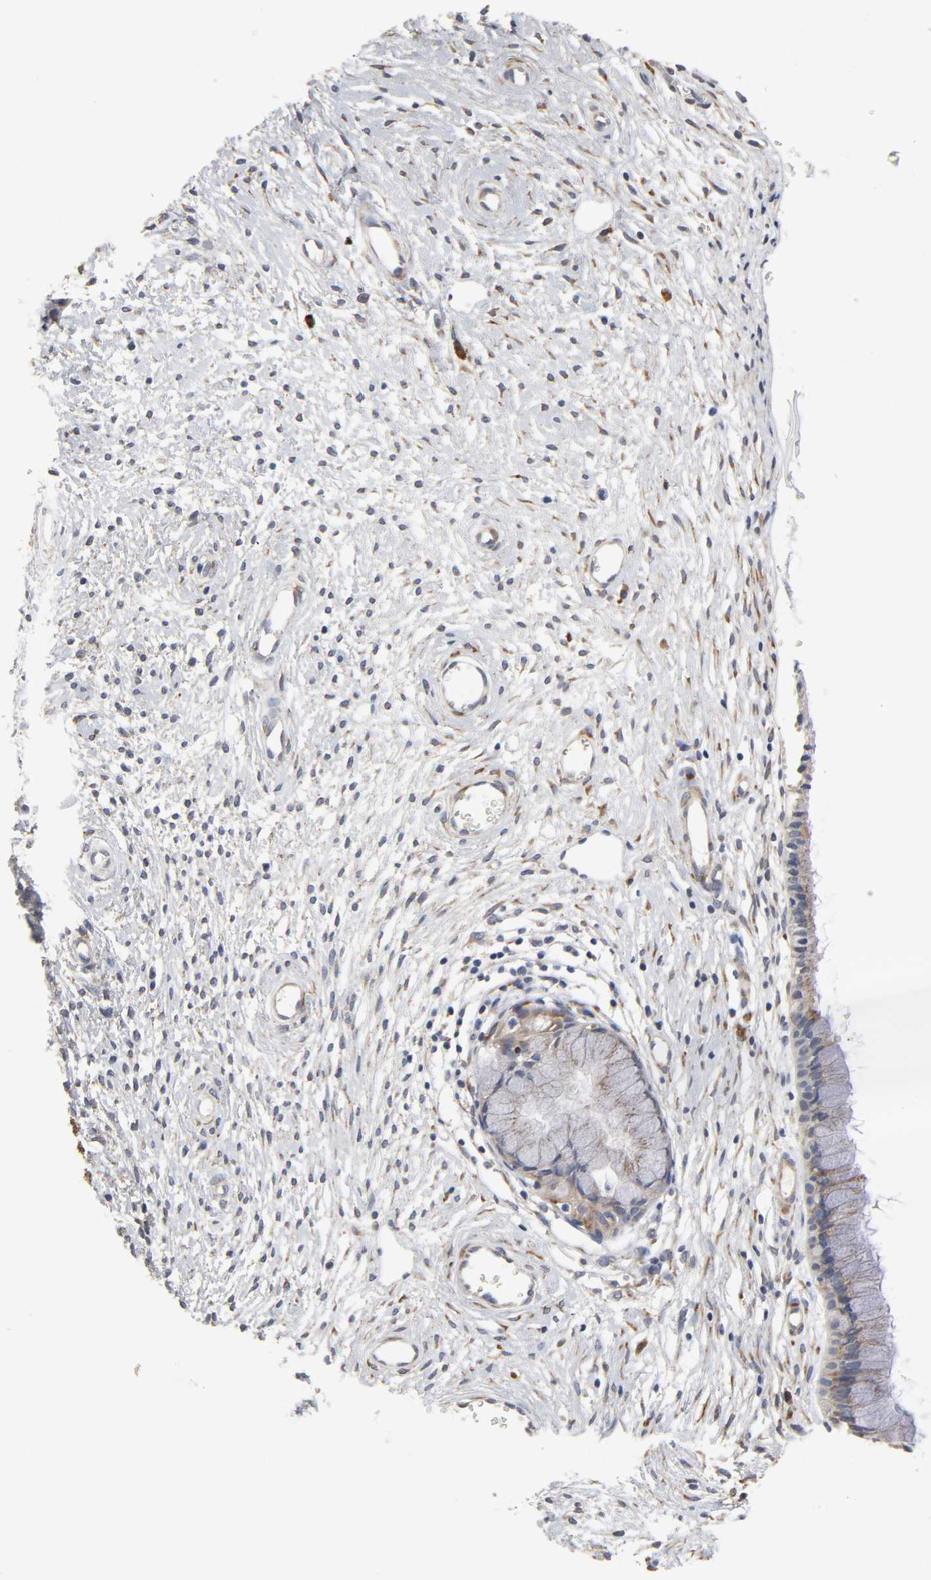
{"staining": {"intensity": "weak", "quantity": "25%-75%", "location": "cytoplasmic/membranous"}, "tissue": "cervix", "cell_type": "Glandular cells", "image_type": "normal", "snomed": [{"axis": "morphology", "description": "Normal tissue, NOS"}, {"axis": "topography", "description": "Cervix"}], "caption": "This is a histology image of immunohistochemistry (IHC) staining of normal cervix, which shows weak positivity in the cytoplasmic/membranous of glandular cells.", "gene": "HDLBP", "patient": {"sex": "female", "age": 55}}